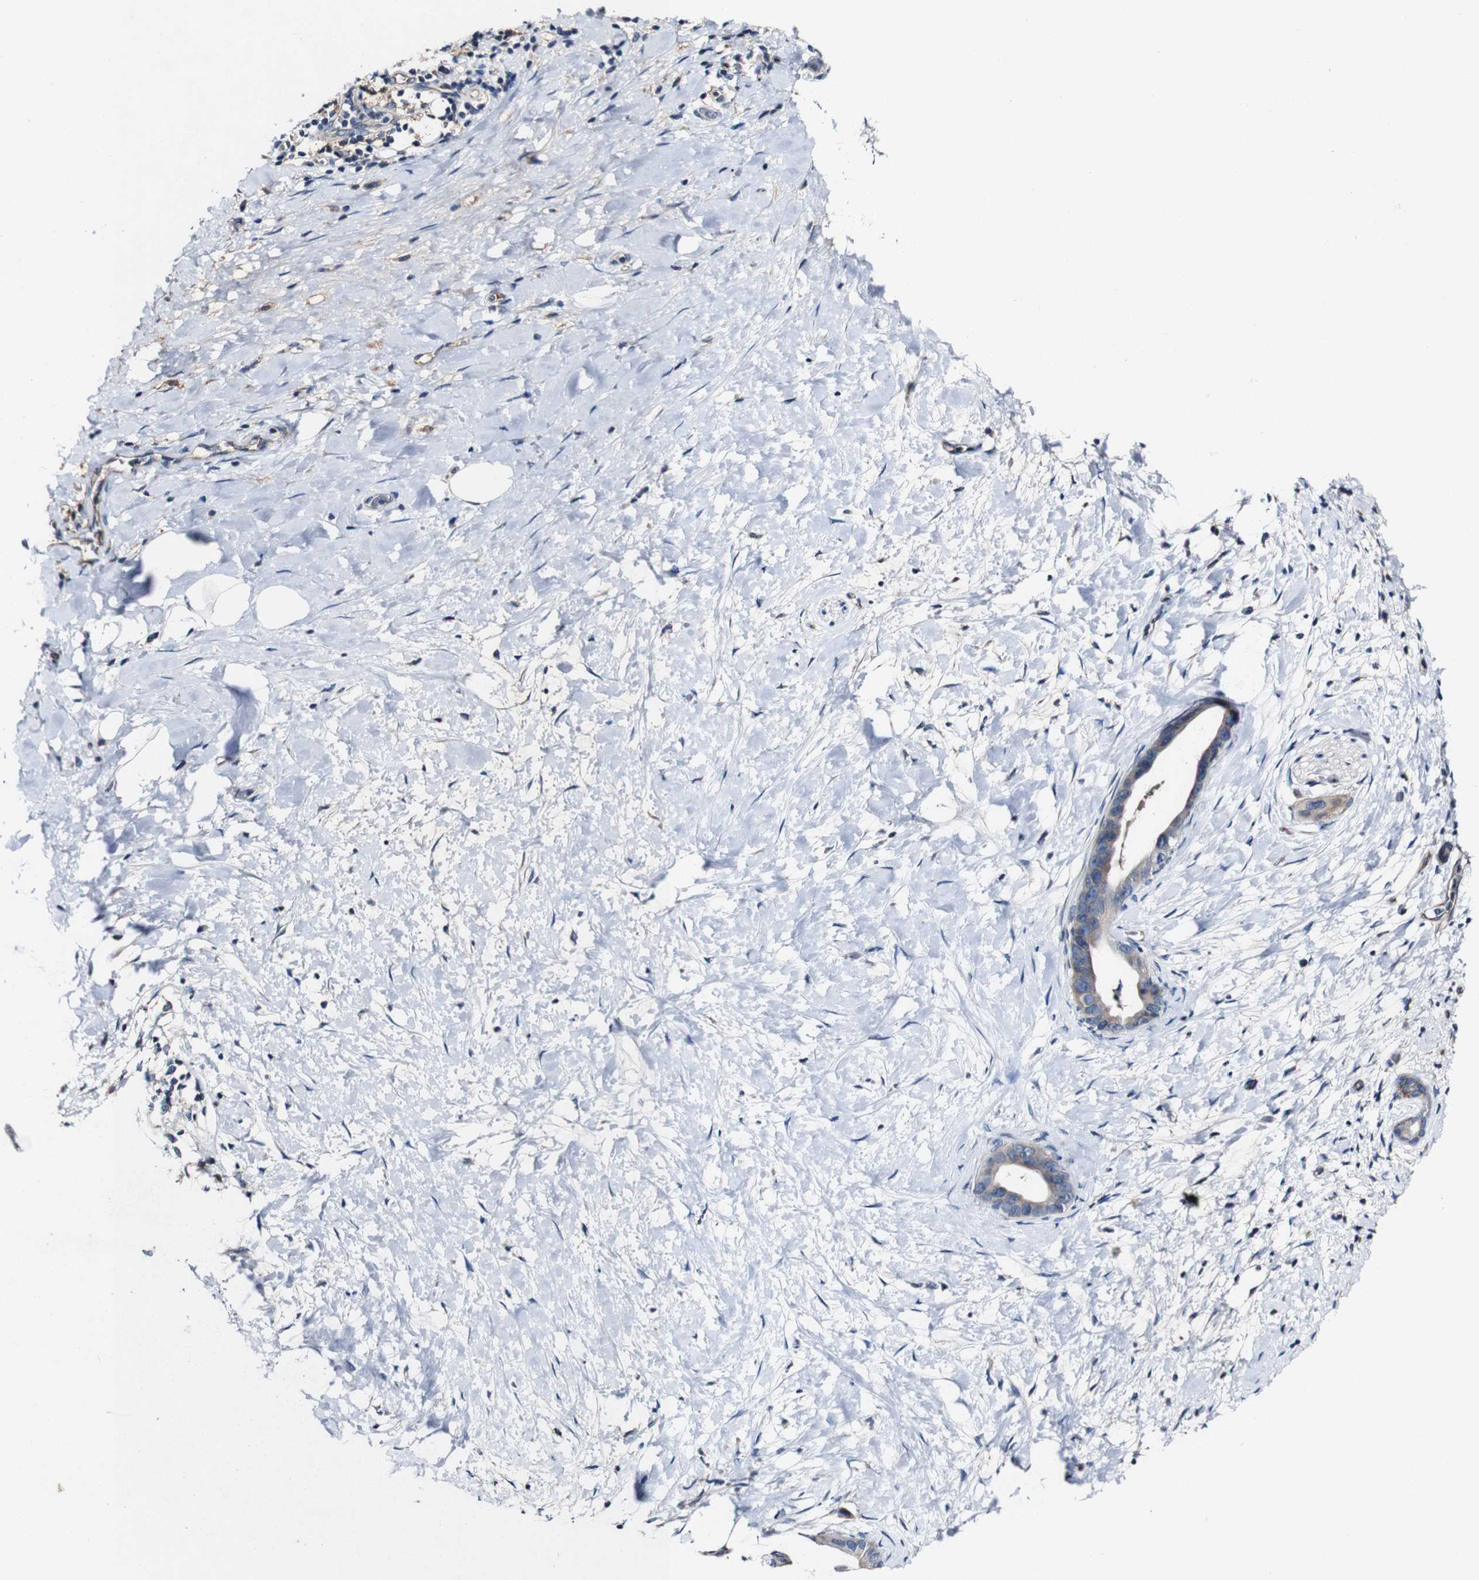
{"staining": {"intensity": "weak", "quantity": "<25%", "location": "cytoplasmic/membranous"}, "tissue": "pancreatic cancer", "cell_type": "Tumor cells", "image_type": "cancer", "snomed": [{"axis": "morphology", "description": "Adenocarcinoma, NOS"}, {"axis": "topography", "description": "Pancreas"}], "caption": "Tumor cells are negative for brown protein staining in pancreatic cancer.", "gene": "GRAMD1A", "patient": {"sex": "male", "age": 55}}